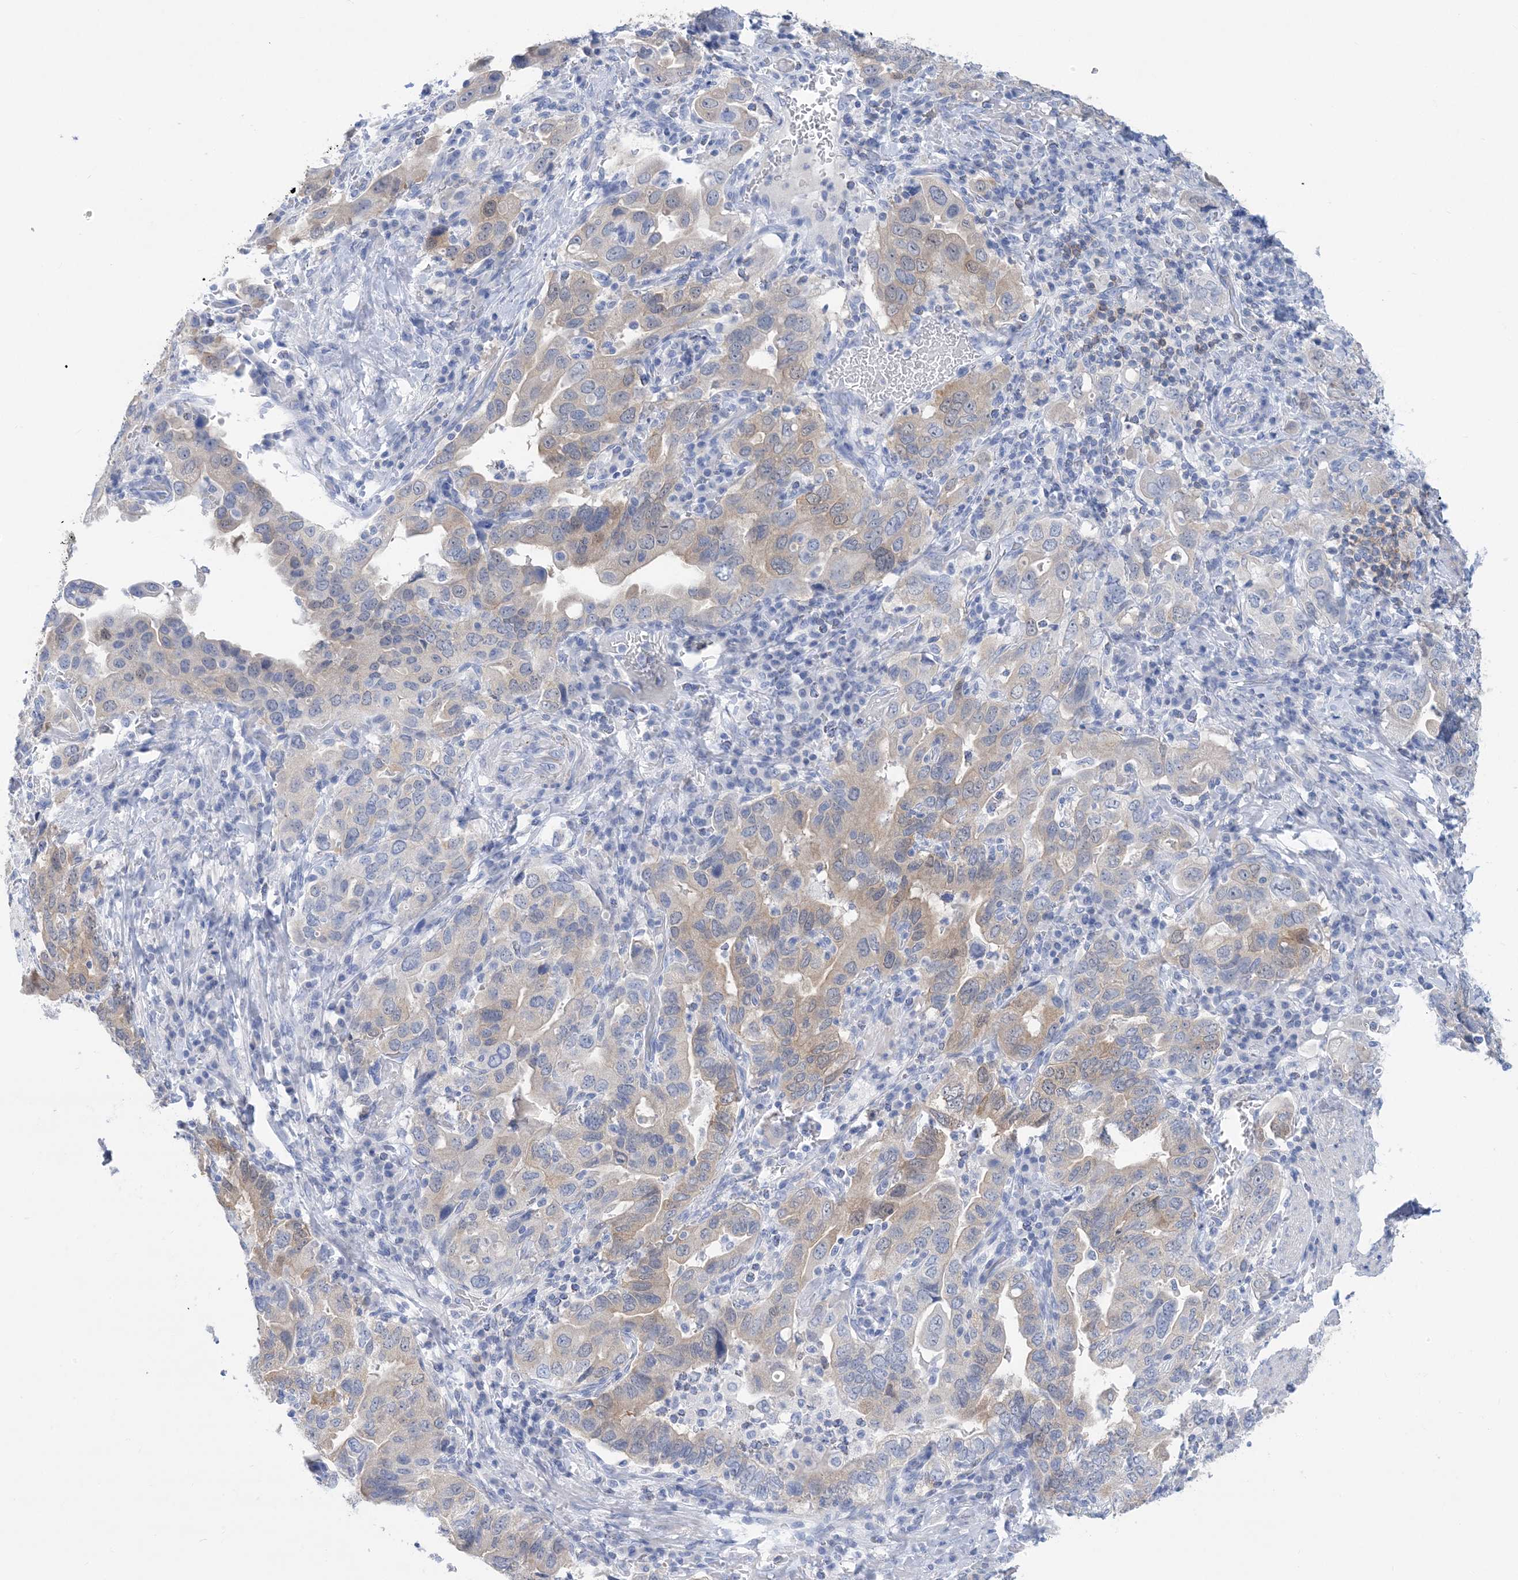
{"staining": {"intensity": "moderate", "quantity": "25%-75%", "location": "cytoplasmic/membranous"}, "tissue": "stomach cancer", "cell_type": "Tumor cells", "image_type": "cancer", "snomed": [{"axis": "morphology", "description": "Adenocarcinoma, NOS"}, {"axis": "topography", "description": "Stomach, upper"}], "caption": "An immunohistochemistry (IHC) photomicrograph of neoplastic tissue is shown. Protein staining in brown highlights moderate cytoplasmic/membranous positivity in adenocarcinoma (stomach) within tumor cells. The staining was performed using DAB to visualize the protein expression in brown, while the nuclei were stained in blue with hematoxylin (Magnification: 20x).", "gene": "SH3YL1", "patient": {"sex": "male", "age": 62}}